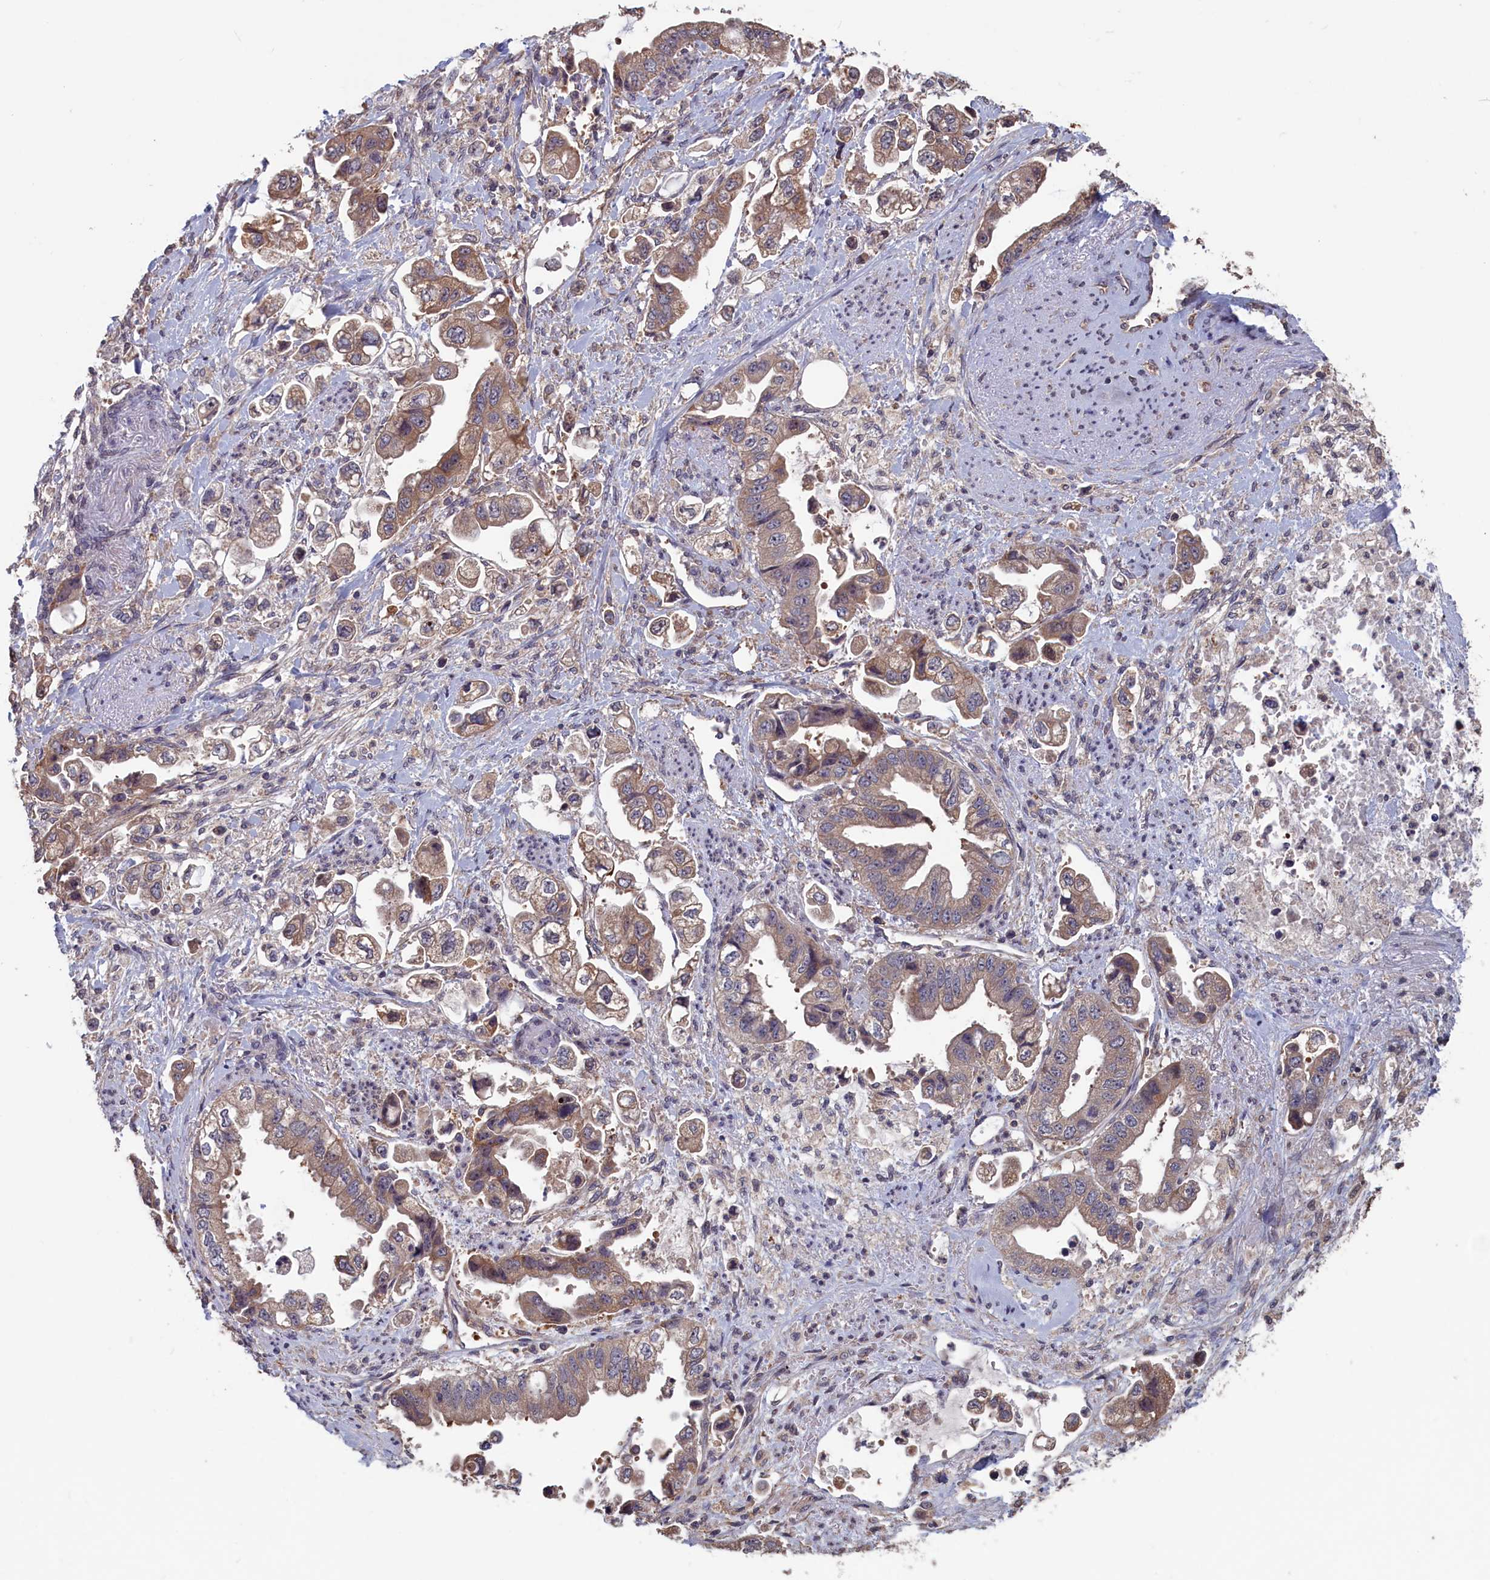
{"staining": {"intensity": "moderate", "quantity": "25%-75%", "location": "cytoplasmic/membranous"}, "tissue": "stomach cancer", "cell_type": "Tumor cells", "image_type": "cancer", "snomed": [{"axis": "morphology", "description": "Adenocarcinoma, NOS"}, {"axis": "topography", "description": "Stomach"}], "caption": "Human stomach cancer stained for a protein (brown) exhibits moderate cytoplasmic/membranous positive staining in about 25%-75% of tumor cells.", "gene": "CACTIN", "patient": {"sex": "male", "age": 62}}